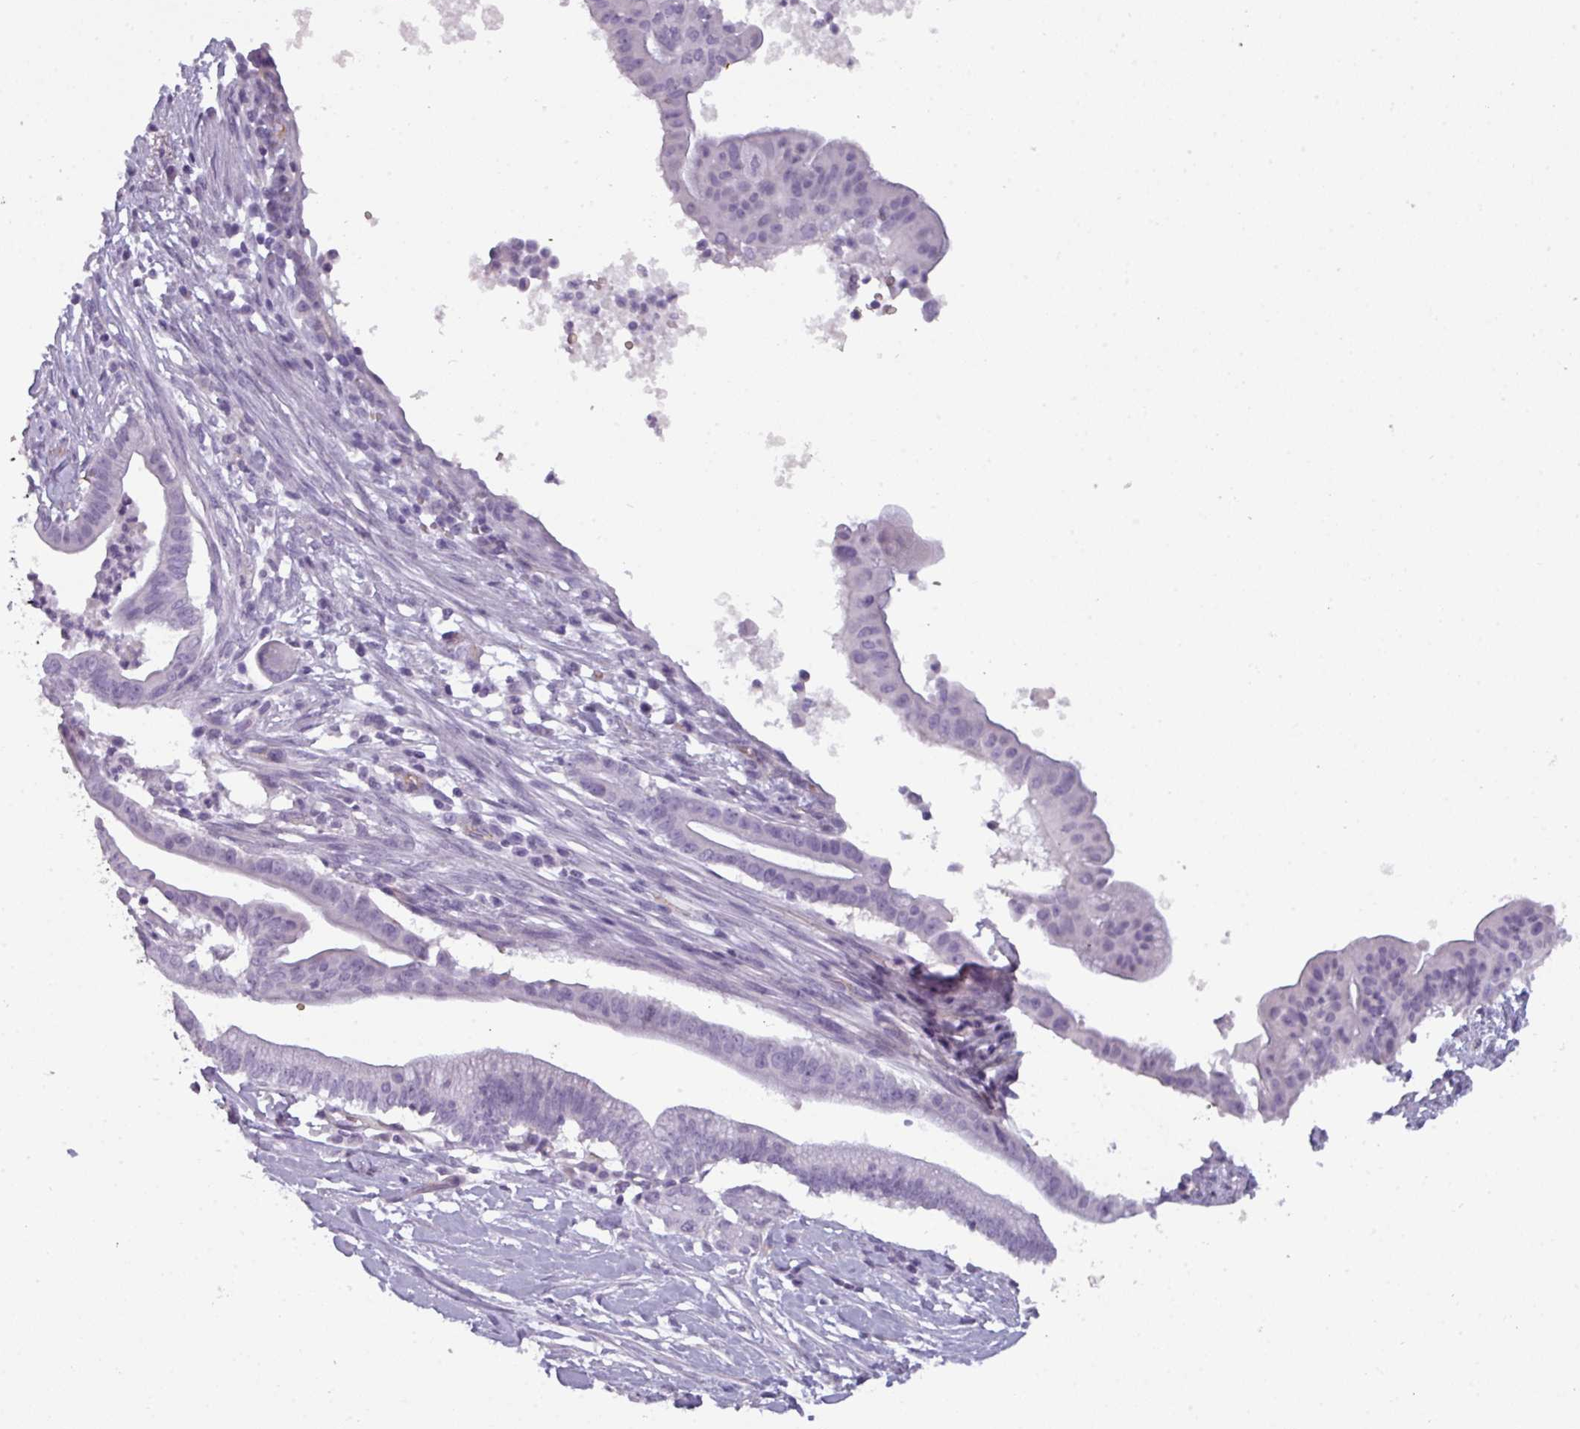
{"staining": {"intensity": "negative", "quantity": "none", "location": "none"}, "tissue": "pancreatic cancer", "cell_type": "Tumor cells", "image_type": "cancer", "snomed": [{"axis": "morphology", "description": "Adenocarcinoma, NOS"}, {"axis": "topography", "description": "Pancreas"}], "caption": "High magnification brightfield microscopy of adenocarcinoma (pancreatic) stained with DAB (3,3'-diaminobenzidine) (brown) and counterstained with hematoxylin (blue): tumor cells show no significant expression.", "gene": "AREL1", "patient": {"sex": "male", "age": 68}}